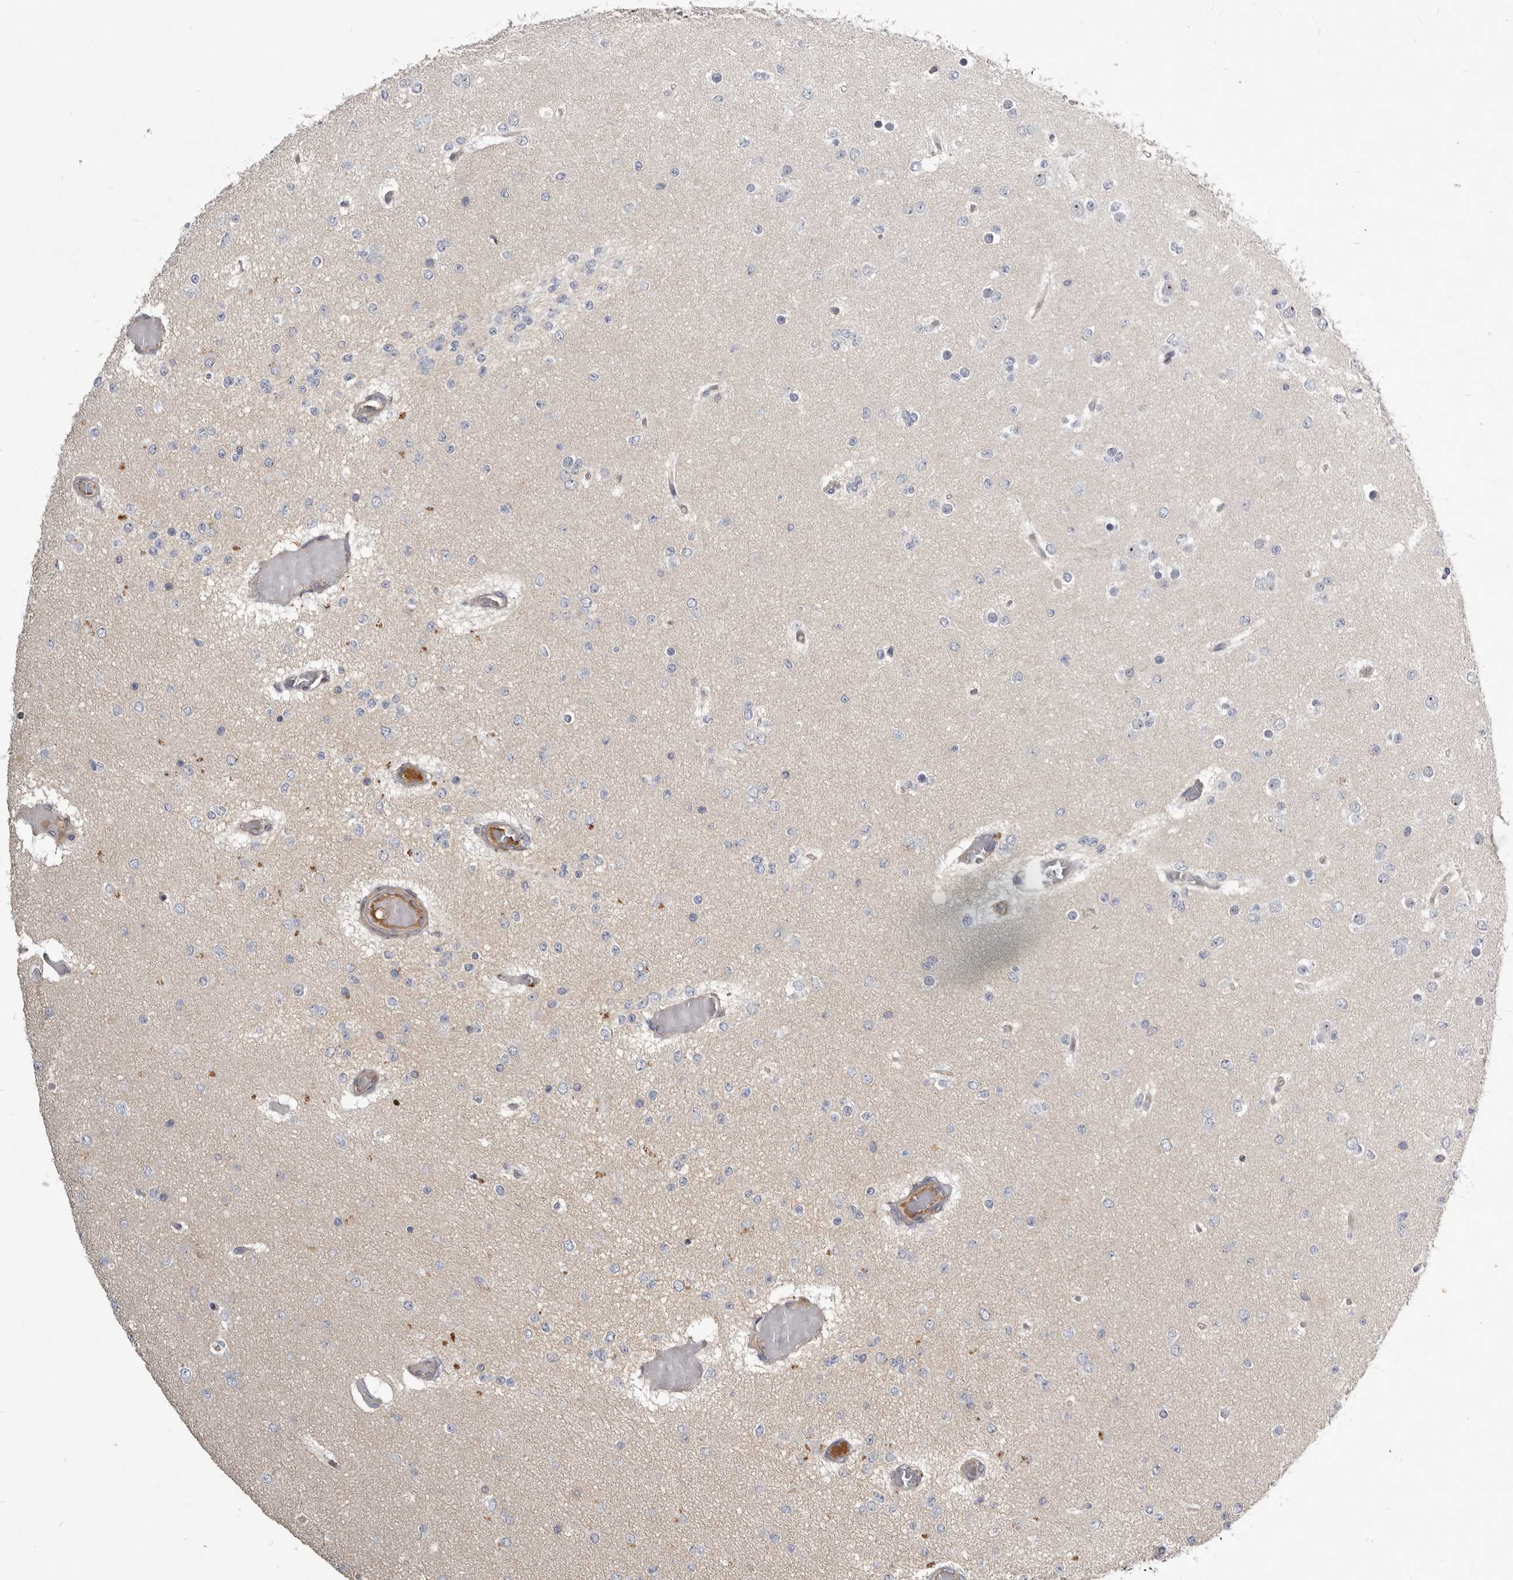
{"staining": {"intensity": "negative", "quantity": "none", "location": "none"}, "tissue": "glioma", "cell_type": "Tumor cells", "image_type": "cancer", "snomed": [{"axis": "morphology", "description": "Glioma, malignant, Low grade"}, {"axis": "topography", "description": "Brain"}], "caption": "Malignant glioma (low-grade) was stained to show a protein in brown. There is no significant positivity in tumor cells.", "gene": "TTC39A", "patient": {"sex": "female", "age": 22}}